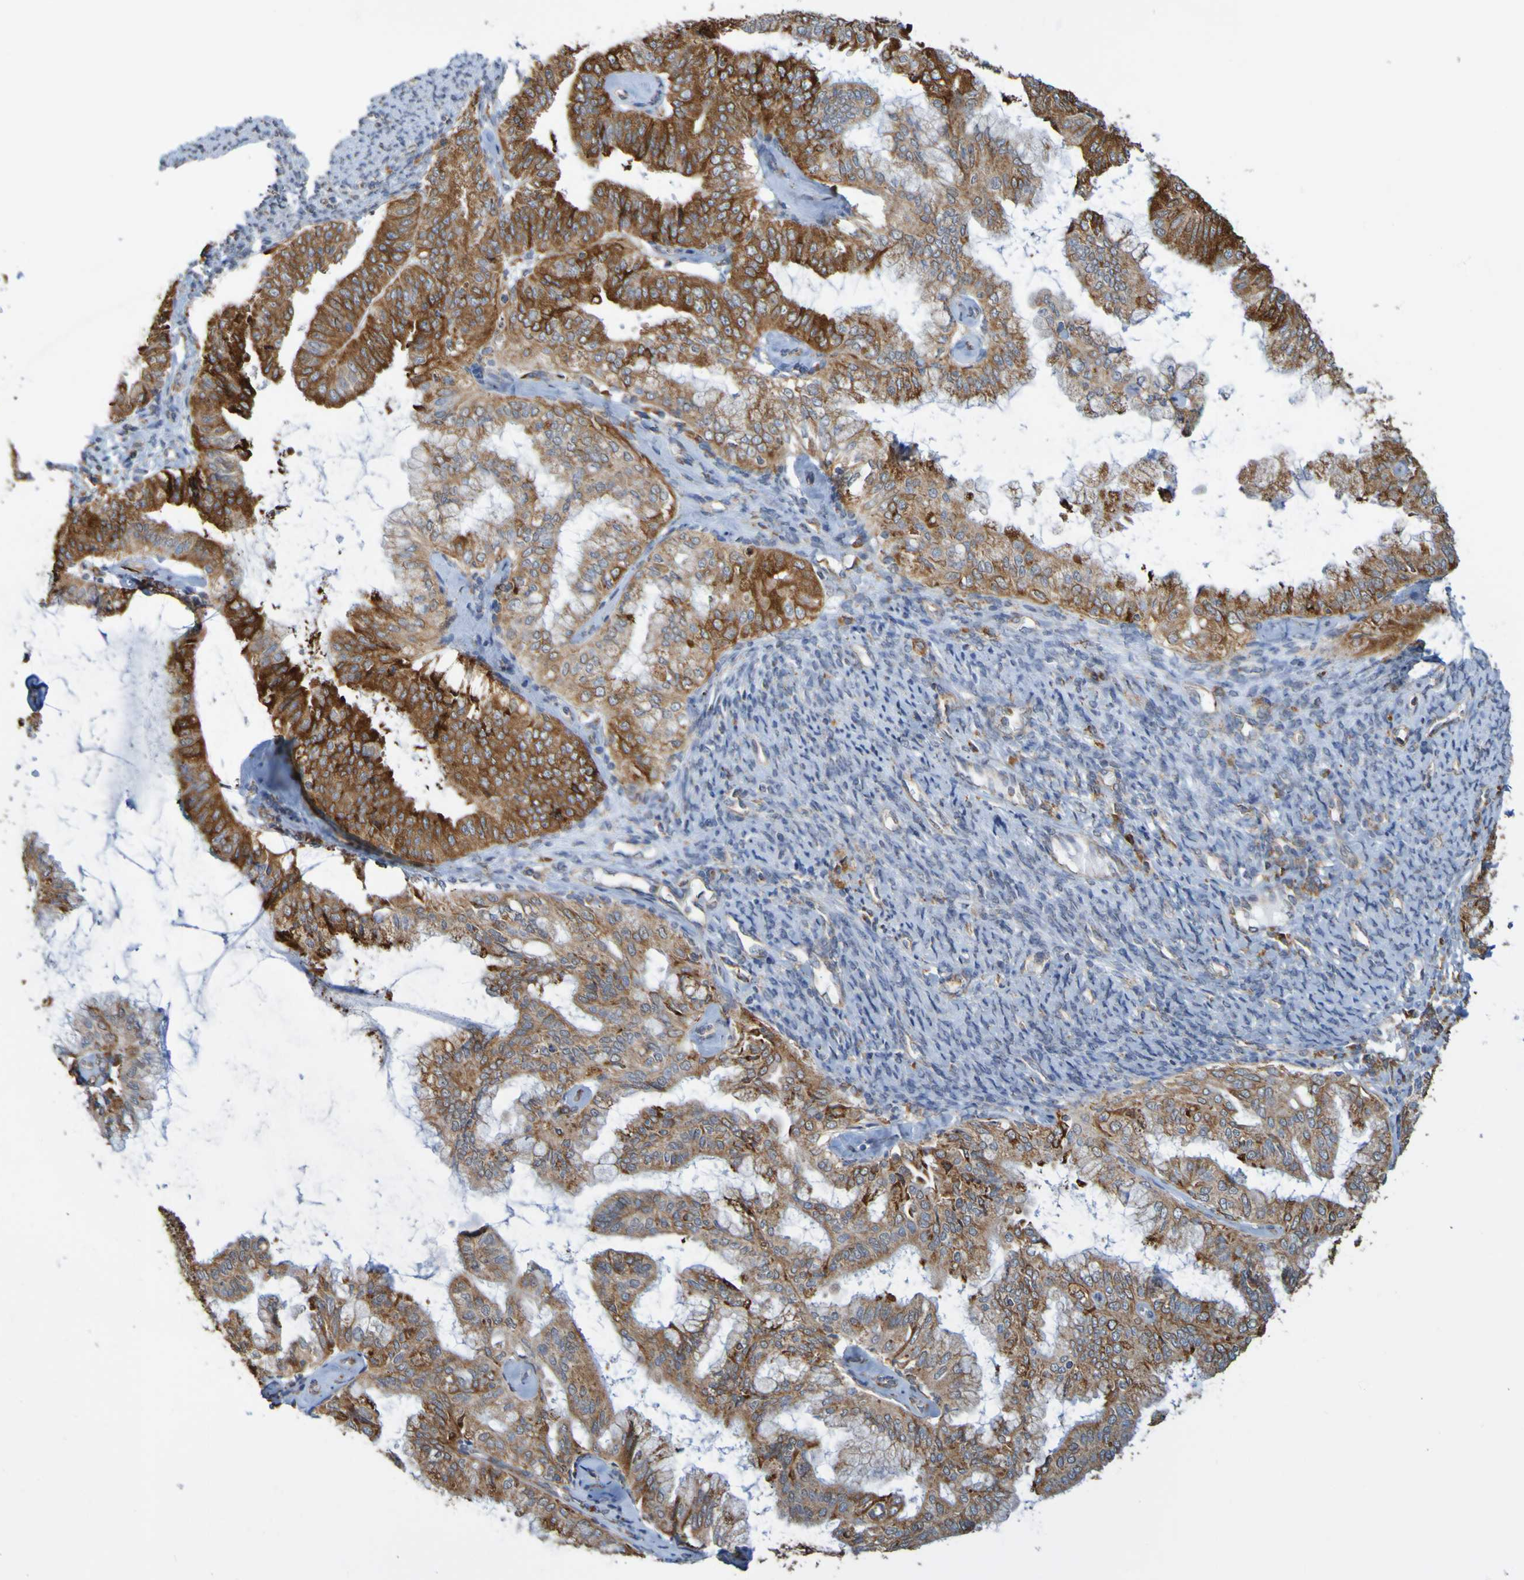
{"staining": {"intensity": "strong", "quantity": "25%-75%", "location": "cytoplasmic/membranous"}, "tissue": "endometrial cancer", "cell_type": "Tumor cells", "image_type": "cancer", "snomed": [{"axis": "morphology", "description": "Adenocarcinoma, NOS"}, {"axis": "topography", "description": "Endometrium"}], "caption": "Brown immunohistochemical staining in endometrial cancer exhibits strong cytoplasmic/membranous positivity in approximately 25%-75% of tumor cells. The protein of interest is stained brown, and the nuclei are stained in blue (DAB IHC with brightfield microscopy, high magnification).", "gene": "PDIA3", "patient": {"sex": "female", "age": 63}}